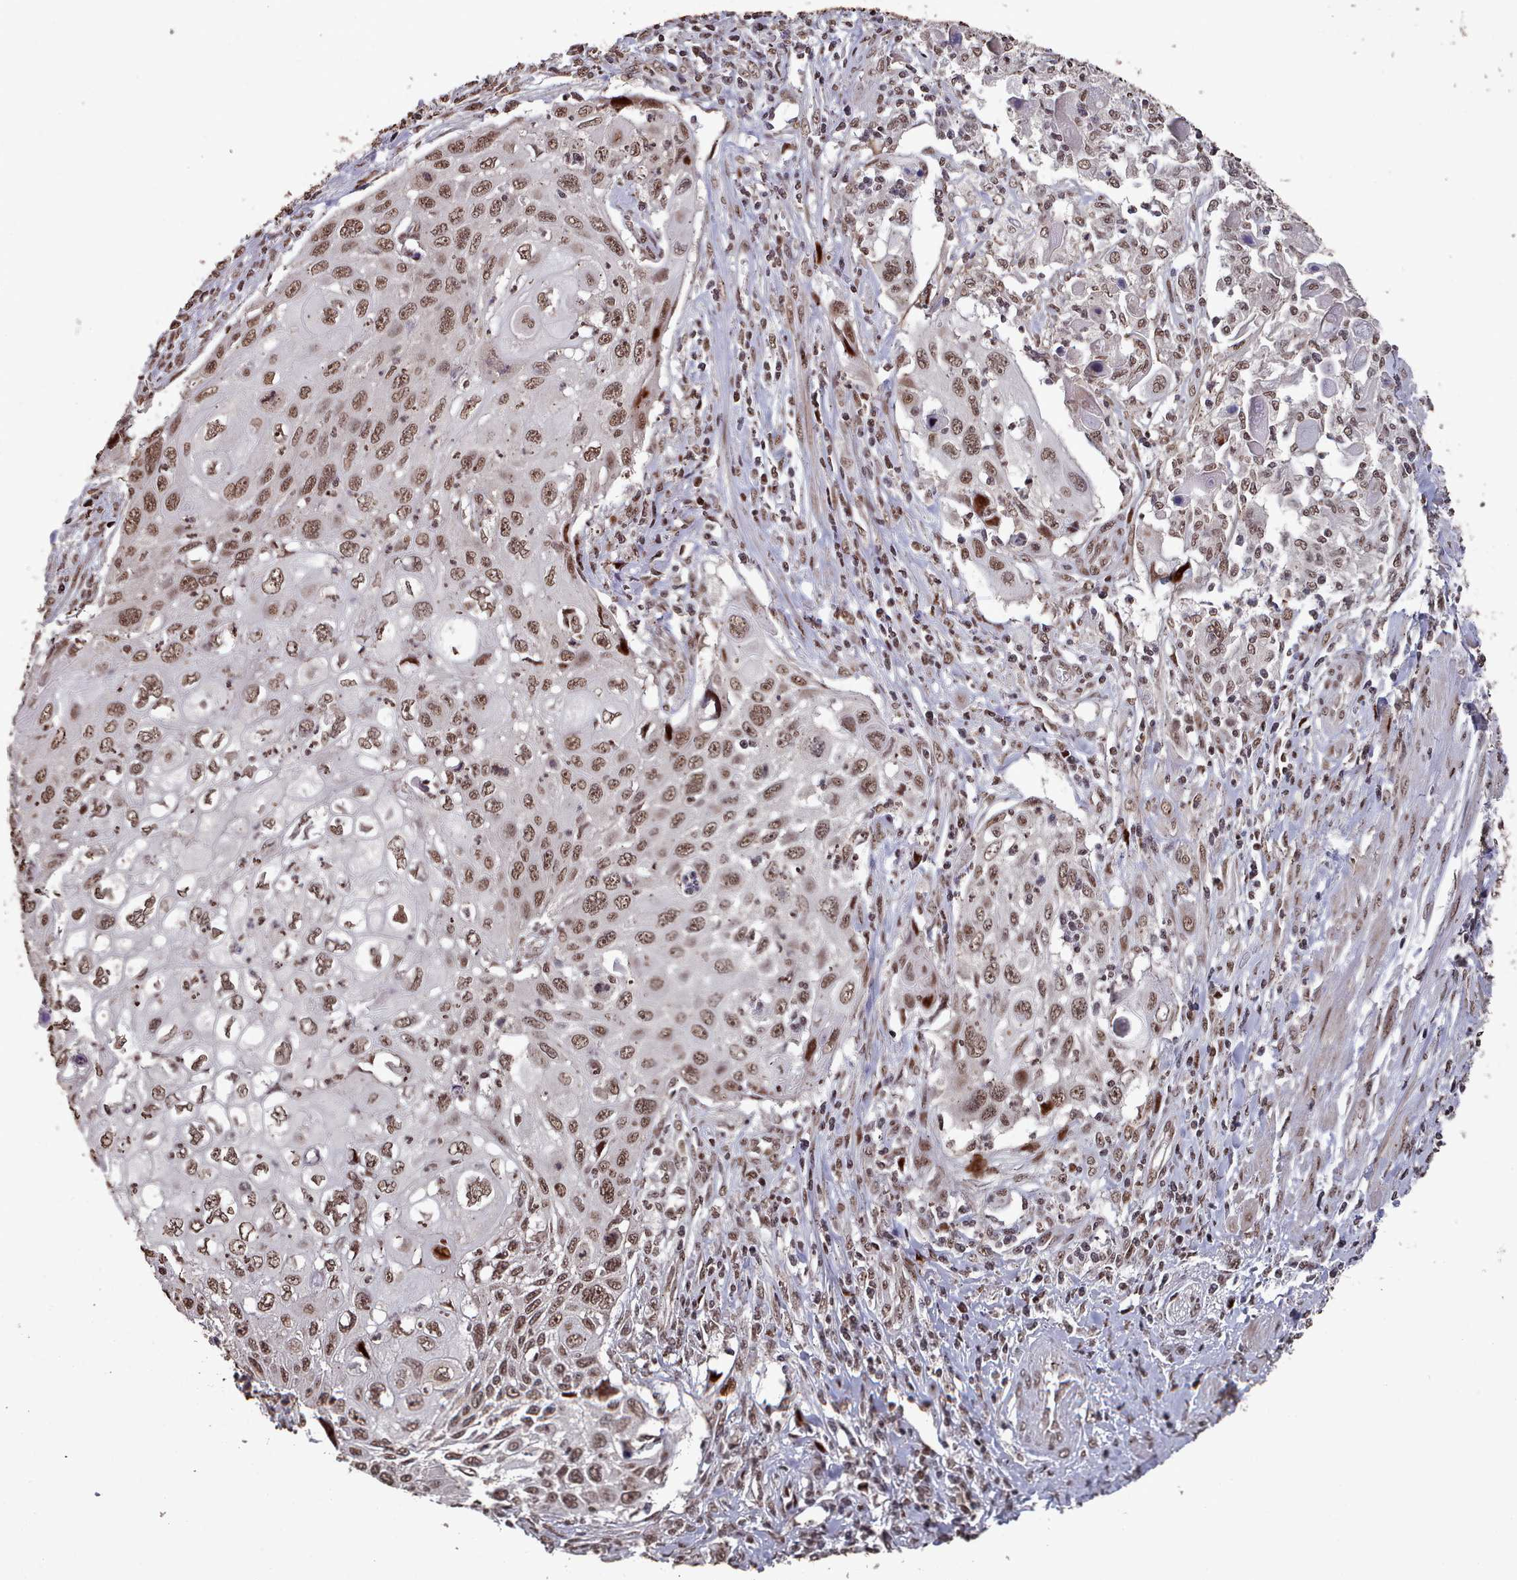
{"staining": {"intensity": "moderate", "quantity": ">75%", "location": "nuclear"}, "tissue": "cervical cancer", "cell_type": "Tumor cells", "image_type": "cancer", "snomed": [{"axis": "morphology", "description": "Squamous cell carcinoma, NOS"}, {"axis": "topography", "description": "Cervix"}], "caption": "Immunohistochemical staining of human cervical cancer exhibits medium levels of moderate nuclear protein staining in approximately >75% of tumor cells.", "gene": "PNRC2", "patient": {"sex": "female", "age": 70}}